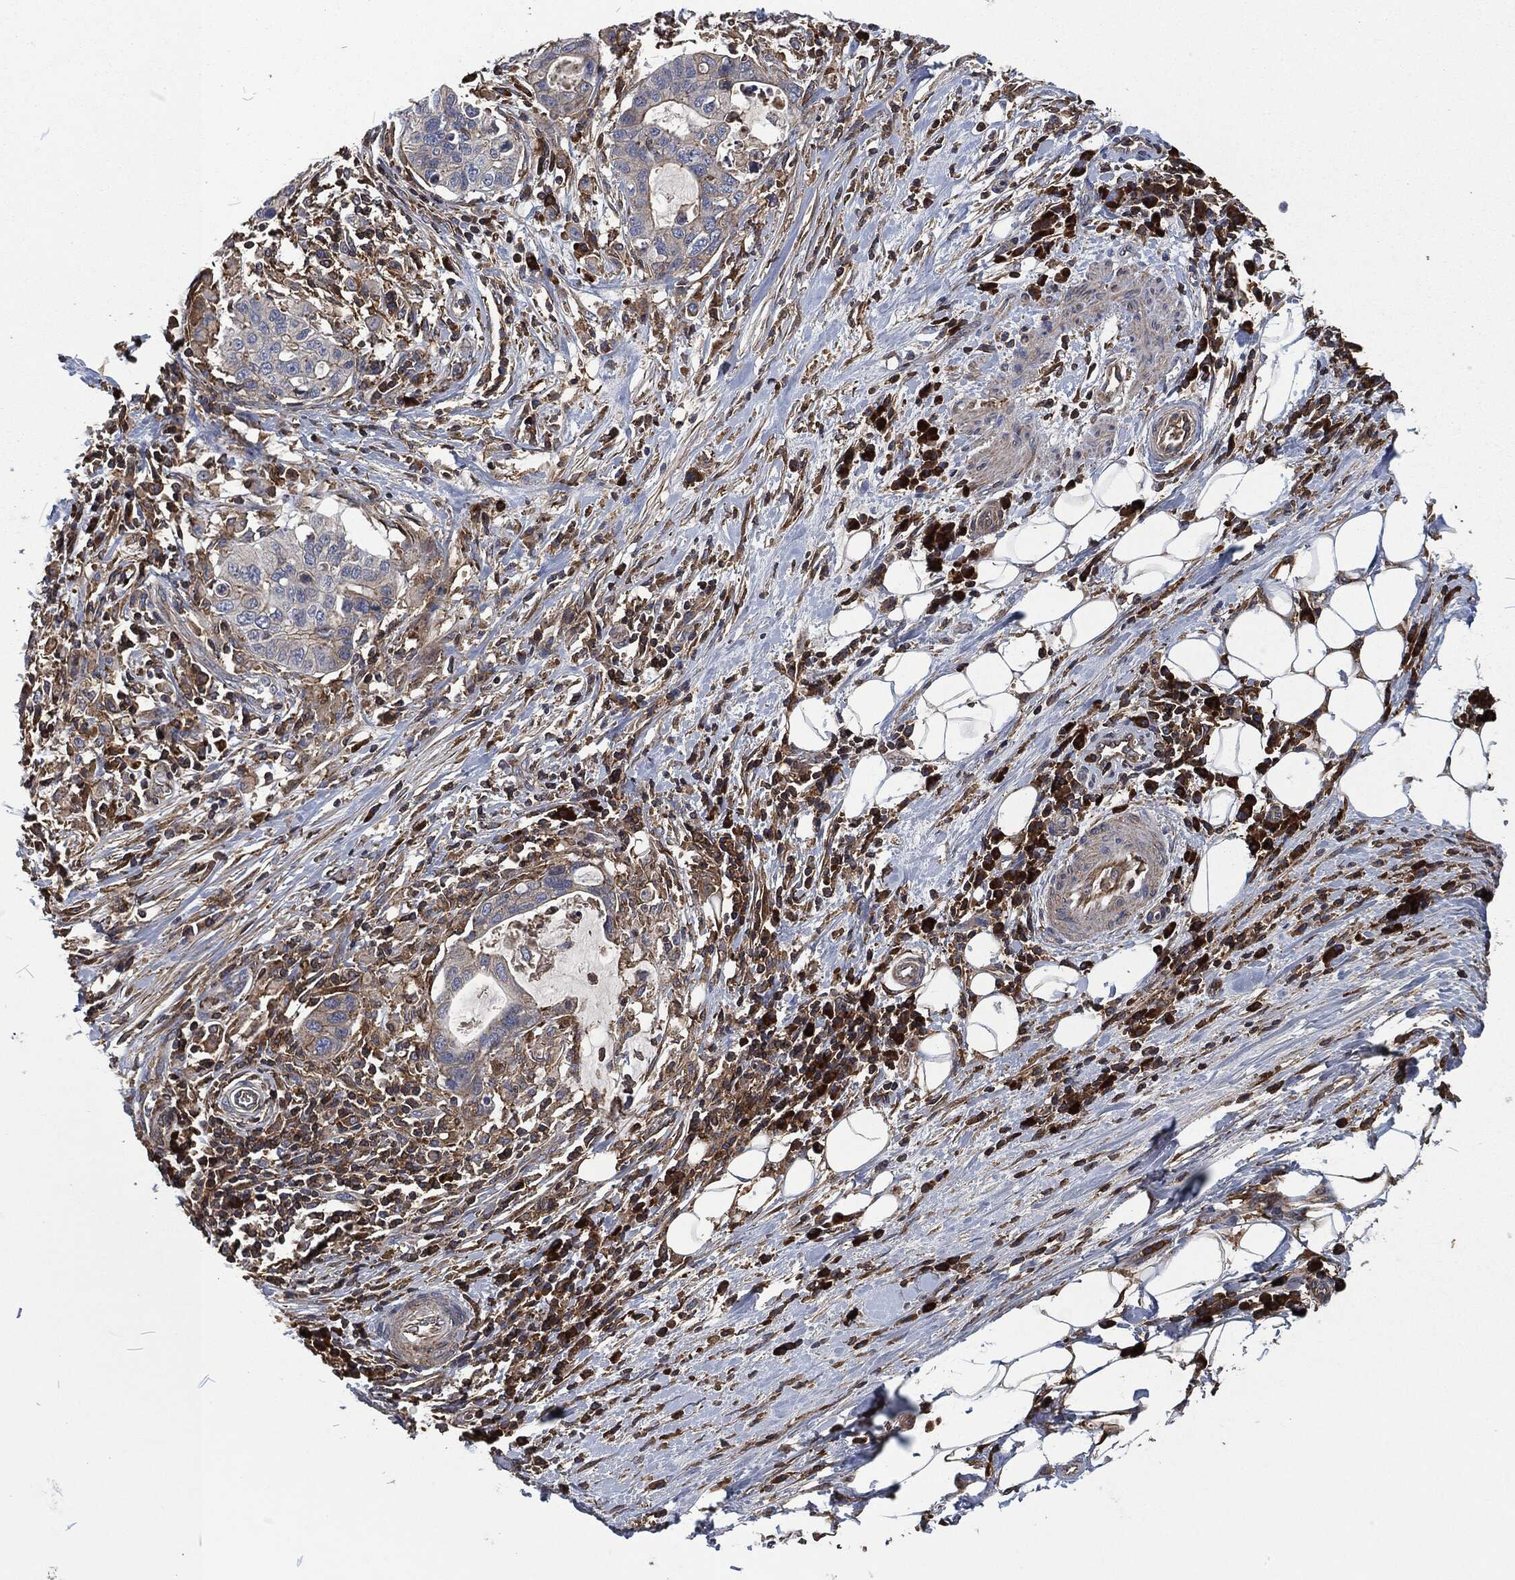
{"staining": {"intensity": "negative", "quantity": "none", "location": "none"}, "tissue": "stomach cancer", "cell_type": "Tumor cells", "image_type": "cancer", "snomed": [{"axis": "morphology", "description": "Adenocarcinoma, NOS"}, {"axis": "topography", "description": "Stomach"}], "caption": "An IHC histopathology image of adenocarcinoma (stomach) is shown. There is no staining in tumor cells of adenocarcinoma (stomach).", "gene": "LGALS9", "patient": {"sex": "male", "age": 54}}